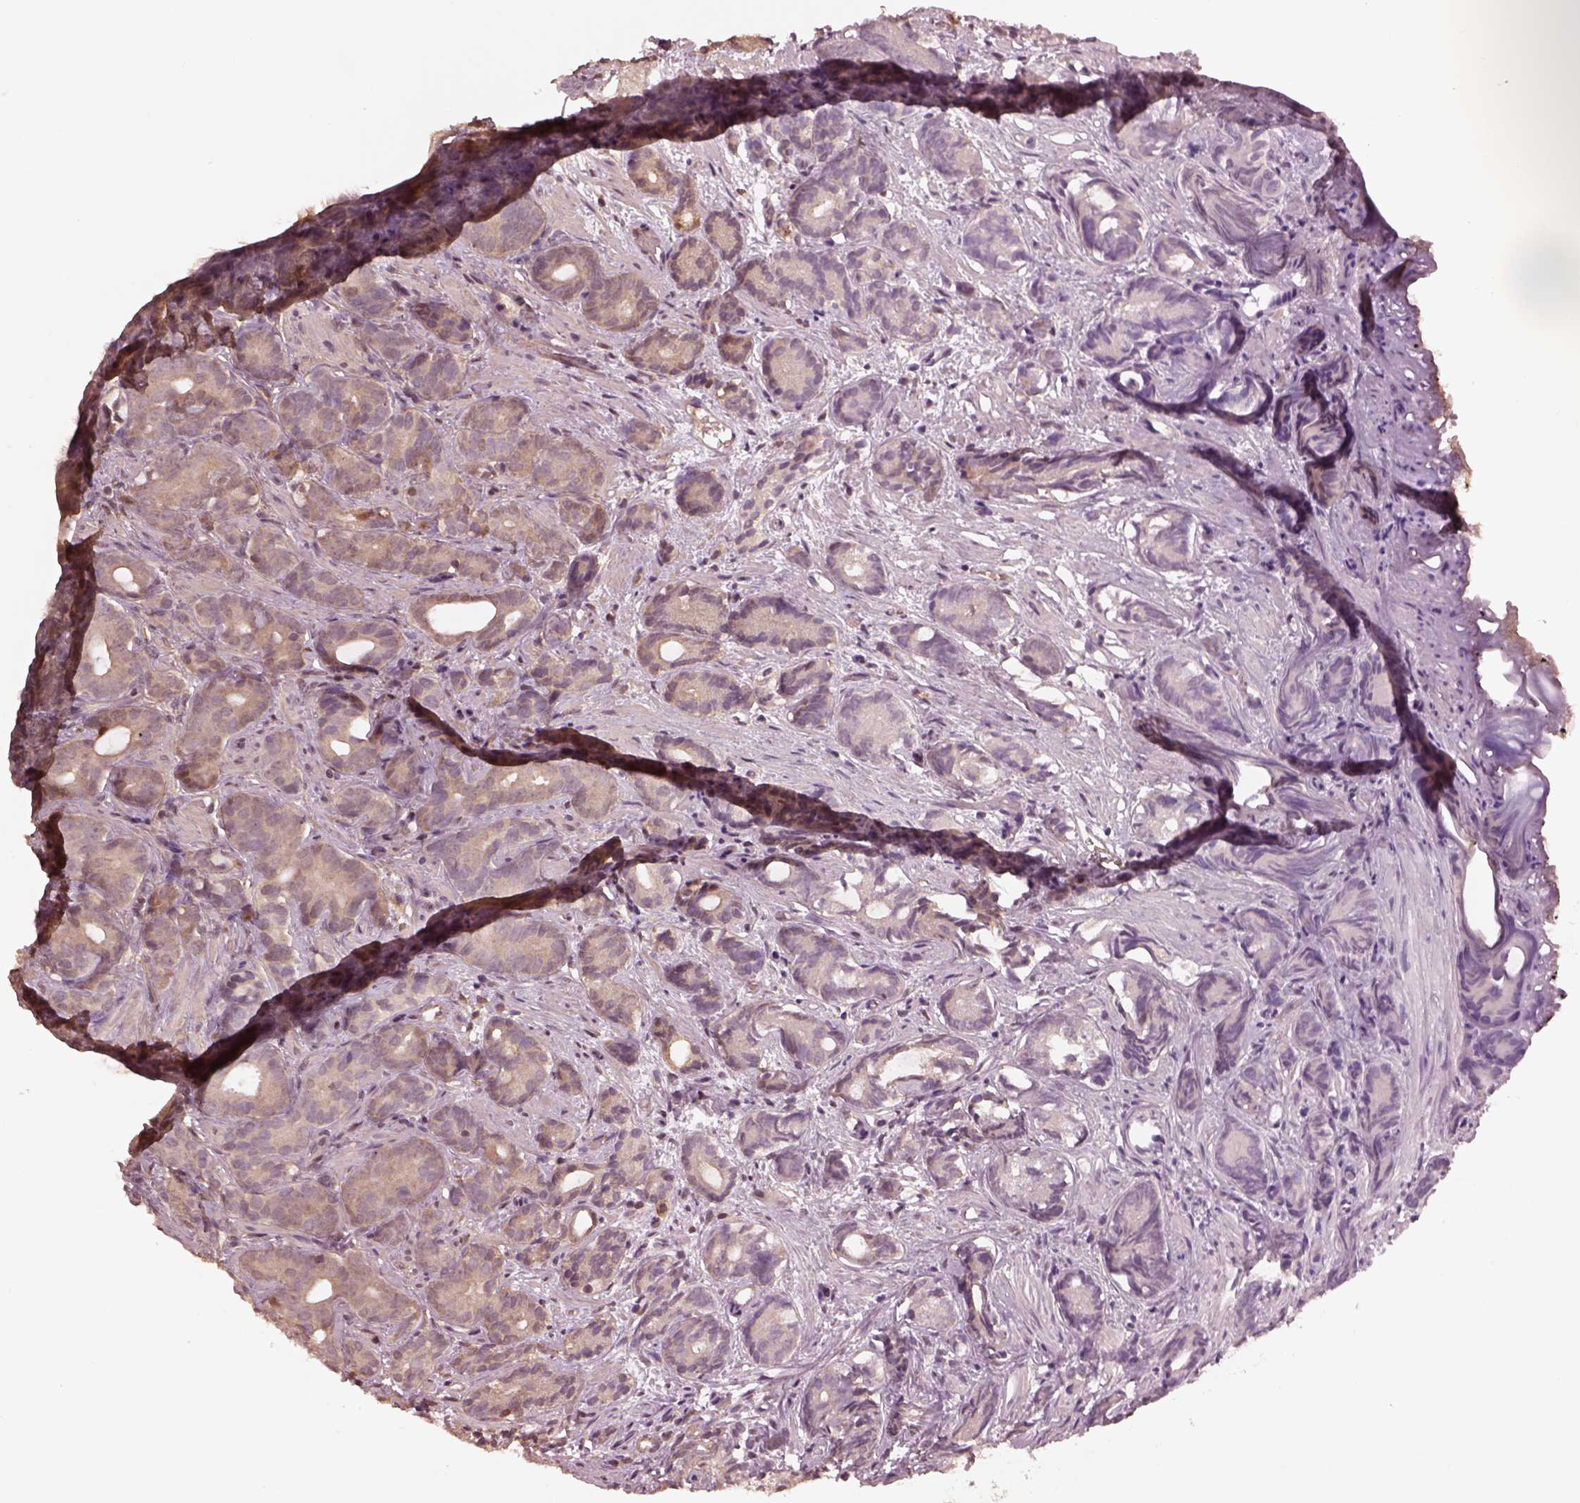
{"staining": {"intensity": "weak", "quantity": "<25%", "location": "cytoplasmic/membranous"}, "tissue": "prostate cancer", "cell_type": "Tumor cells", "image_type": "cancer", "snomed": [{"axis": "morphology", "description": "Adenocarcinoma, High grade"}, {"axis": "topography", "description": "Prostate"}], "caption": "An immunohistochemistry (IHC) photomicrograph of high-grade adenocarcinoma (prostate) is shown. There is no staining in tumor cells of high-grade adenocarcinoma (prostate).", "gene": "SRI", "patient": {"sex": "male", "age": 84}}